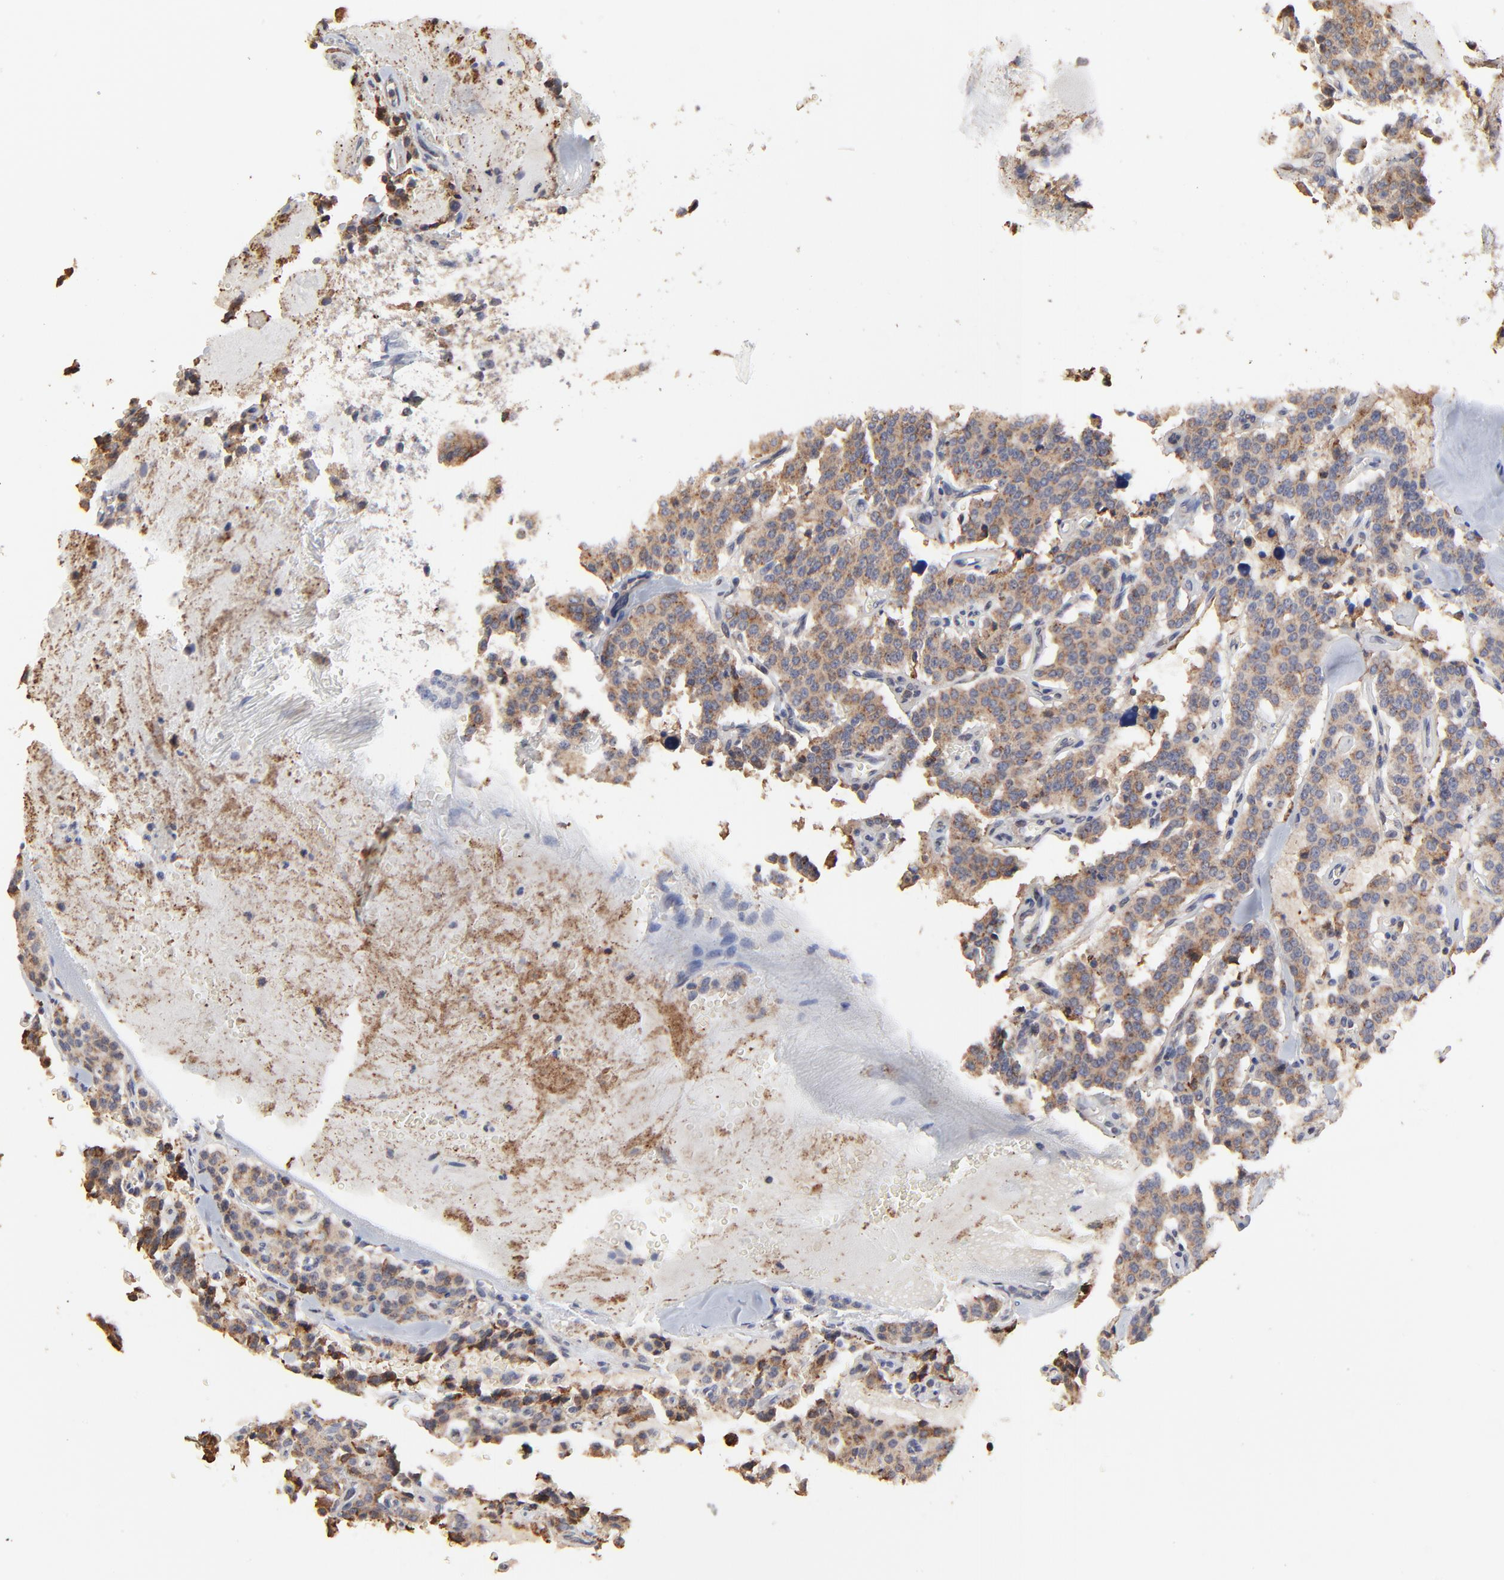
{"staining": {"intensity": "strong", "quantity": ">75%", "location": "cytoplasmic/membranous"}, "tissue": "carcinoid", "cell_type": "Tumor cells", "image_type": "cancer", "snomed": [{"axis": "morphology", "description": "Carcinoid, malignant, NOS"}, {"axis": "topography", "description": "Bronchus"}], "caption": "A brown stain highlights strong cytoplasmic/membranous positivity of a protein in human malignant carcinoid tumor cells.", "gene": "ELP2", "patient": {"sex": "male", "age": 55}}